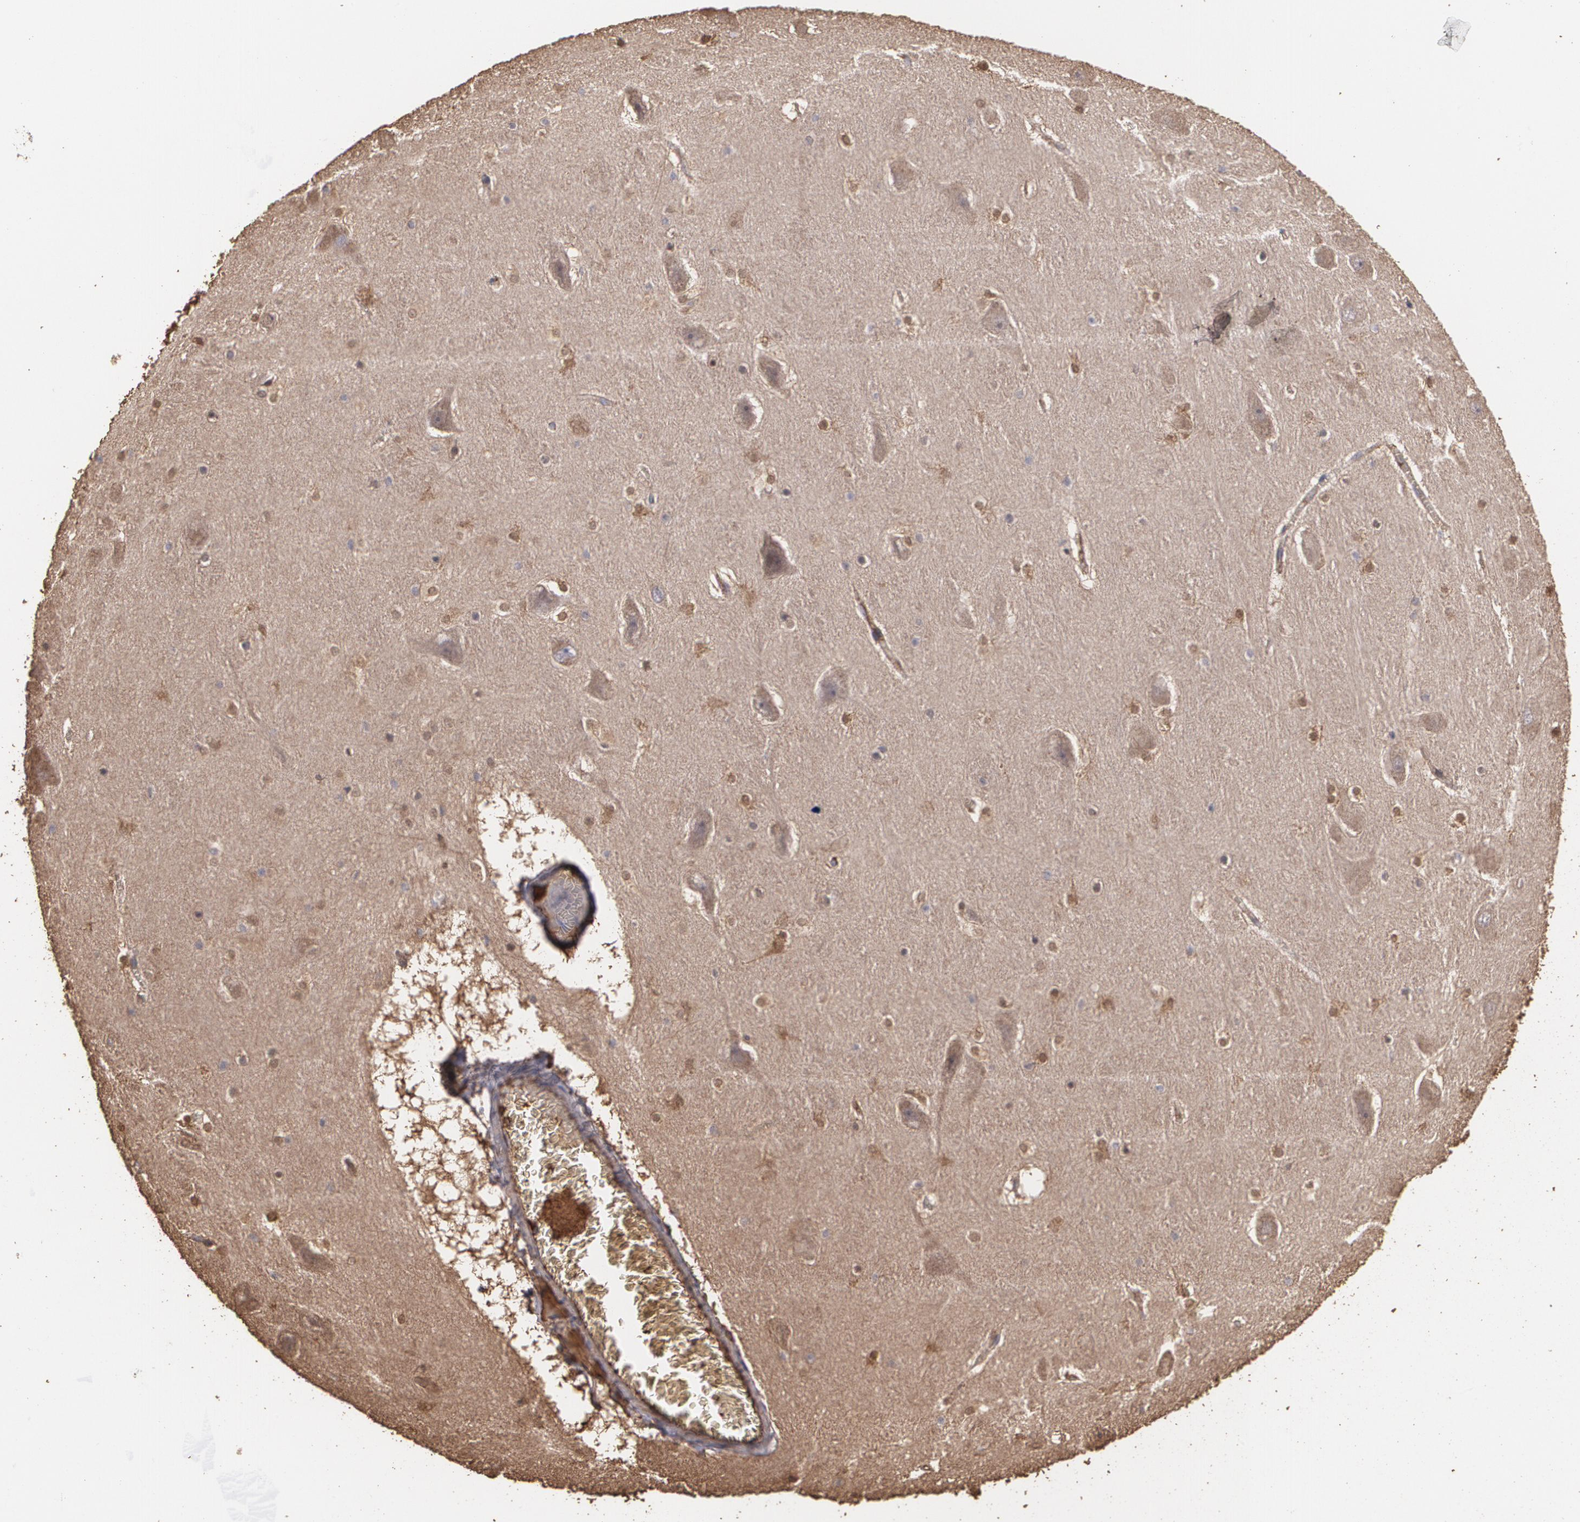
{"staining": {"intensity": "weak", "quantity": "25%-75%", "location": "cytoplasmic/membranous"}, "tissue": "hippocampus", "cell_type": "Glial cells", "image_type": "normal", "snomed": [{"axis": "morphology", "description": "Normal tissue, NOS"}, {"axis": "topography", "description": "Hippocampus"}], "caption": "Hippocampus was stained to show a protein in brown. There is low levels of weak cytoplasmic/membranous positivity in approximately 25%-75% of glial cells.", "gene": "PON1", "patient": {"sex": "male", "age": 45}}